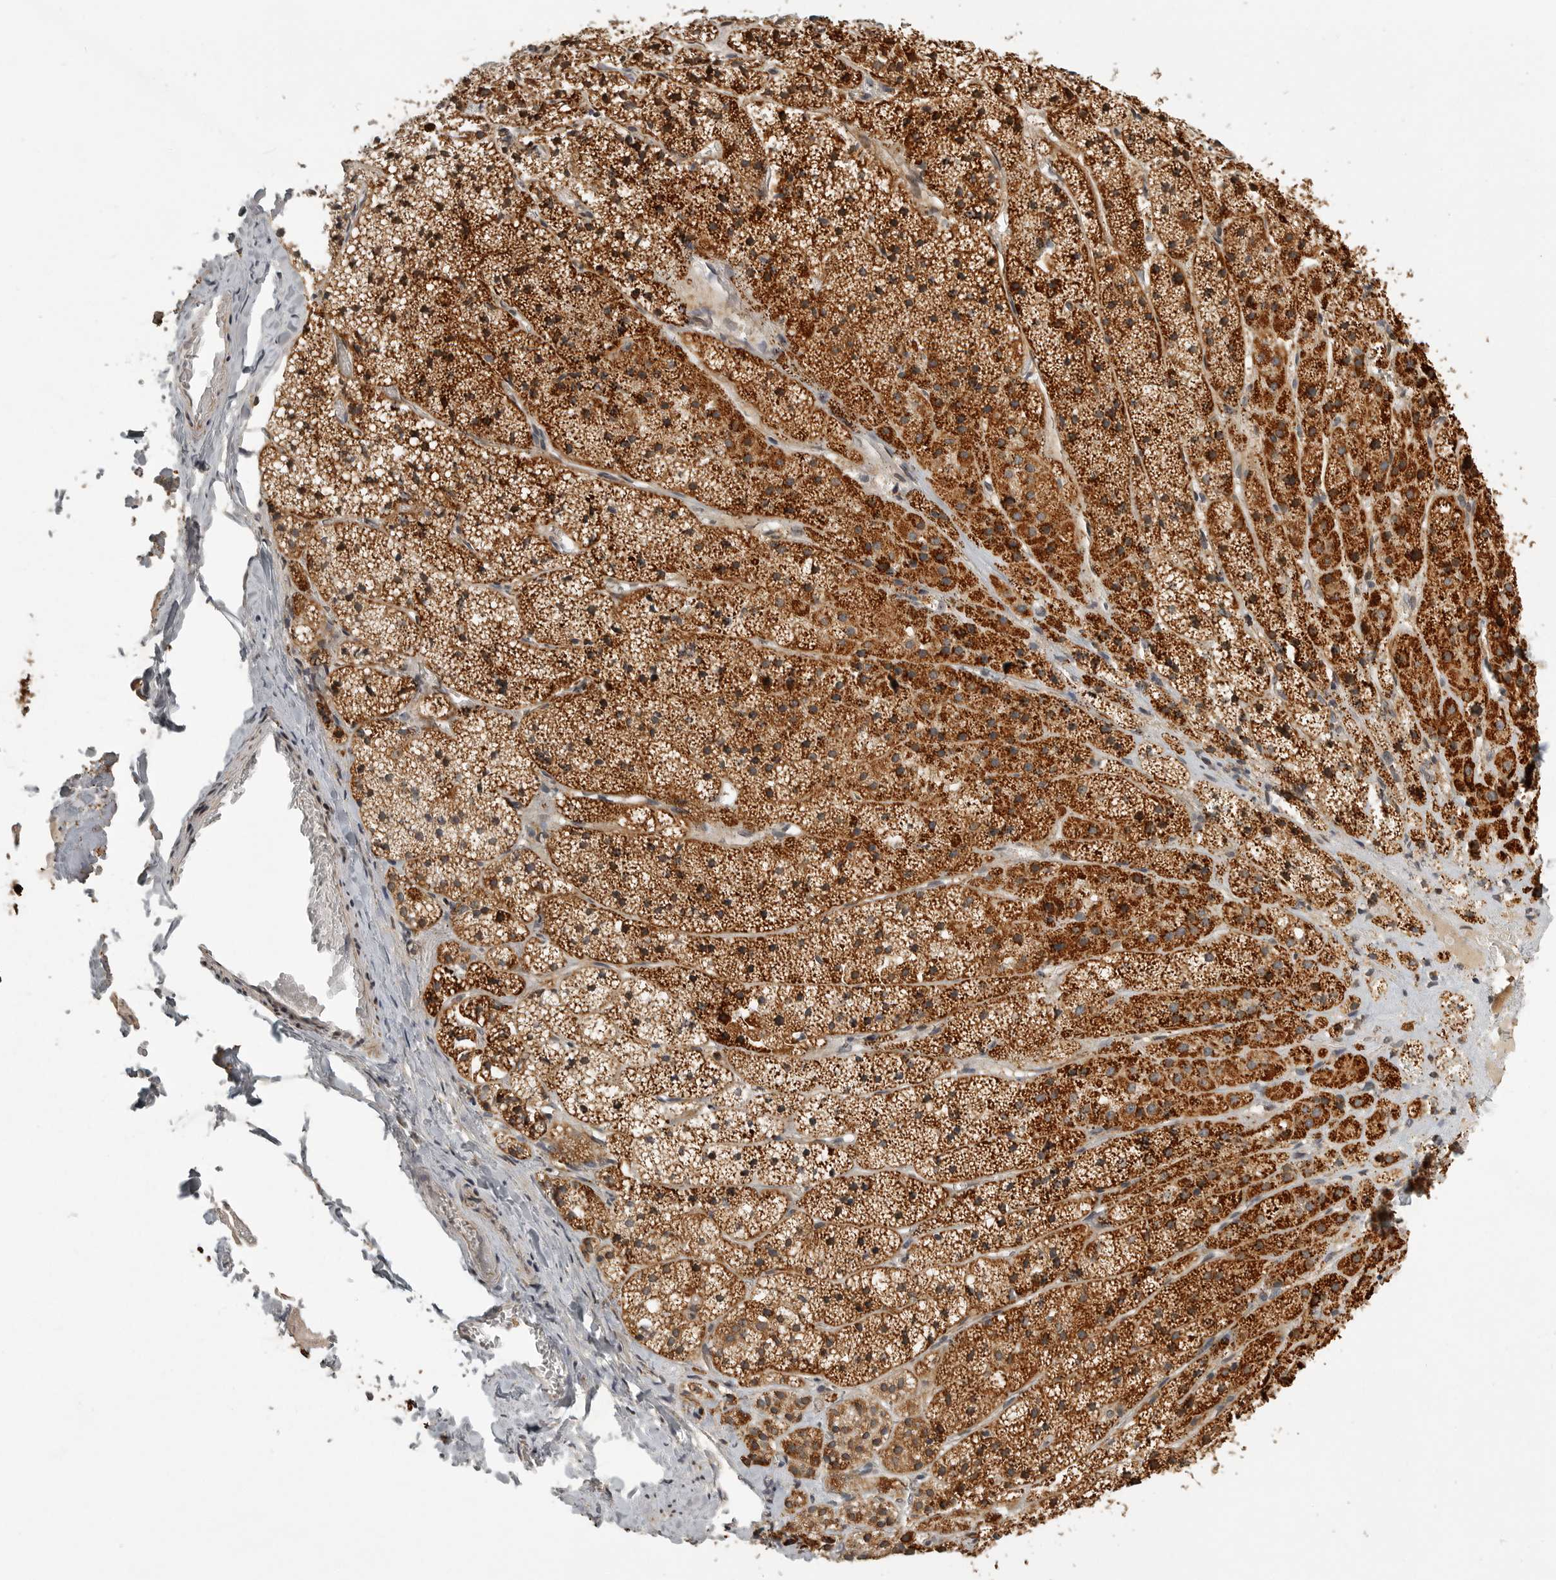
{"staining": {"intensity": "strong", "quantity": ">75%", "location": "cytoplasmic/membranous"}, "tissue": "adrenal gland", "cell_type": "Glandular cells", "image_type": "normal", "snomed": [{"axis": "morphology", "description": "Normal tissue, NOS"}, {"axis": "topography", "description": "Adrenal gland"}], "caption": "This image demonstrates benign adrenal gland stained with immunohistochemistry to label a protein in brown. The cytoplasmic/membranous of glandular cells show strong positivity for the protein. Nuclei are counter-stained blue.", "gene": "NARS2", "patient": {"sex": "female", "age": 44}}